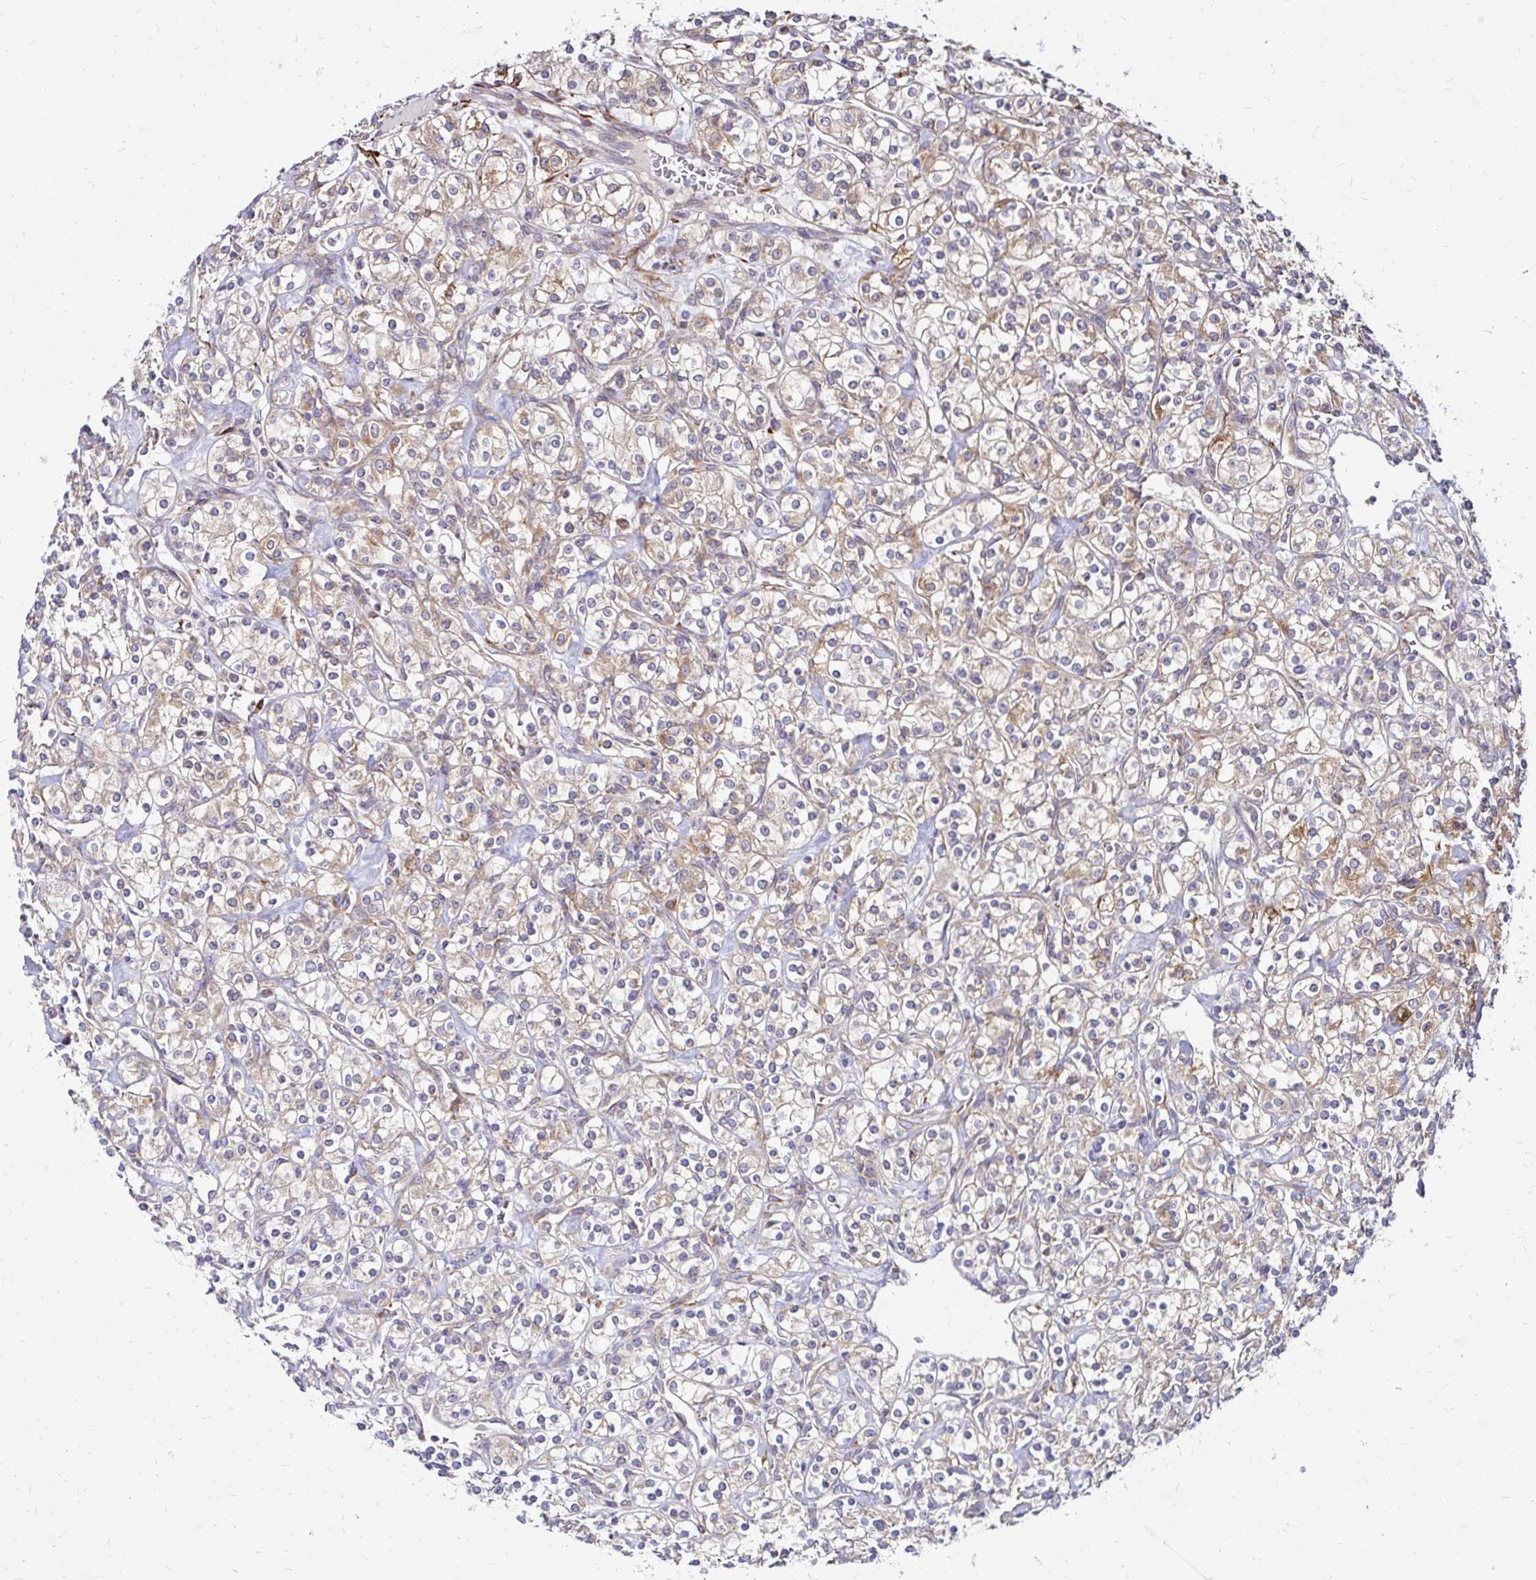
{"staining": {"intensity": "weak", "quantity": "25%-75%", "location": "cytoplasmic/membranous"}, "tissue": "renal cancer", "cell_type": "Tumor cells", "image_type": "cancer", "snomed": [{"axis": "morphology", "description": "Adenocarcinoma, NOS"}, {"axis": "topography", "description": "Kidney"}], "caption": "Immunohistochemical staining of renal cancer (adenocarcinoma) shows weak cytoplasmic/membranous protein positivity in about 25%-75% of tumor cells. The staining was performed using DAB, with brown indicating positive protein expression. Nuclei are stained blue with hematoxylin.", "gene": "IDUA", "patient": {"sex": "male", "age": 77}}